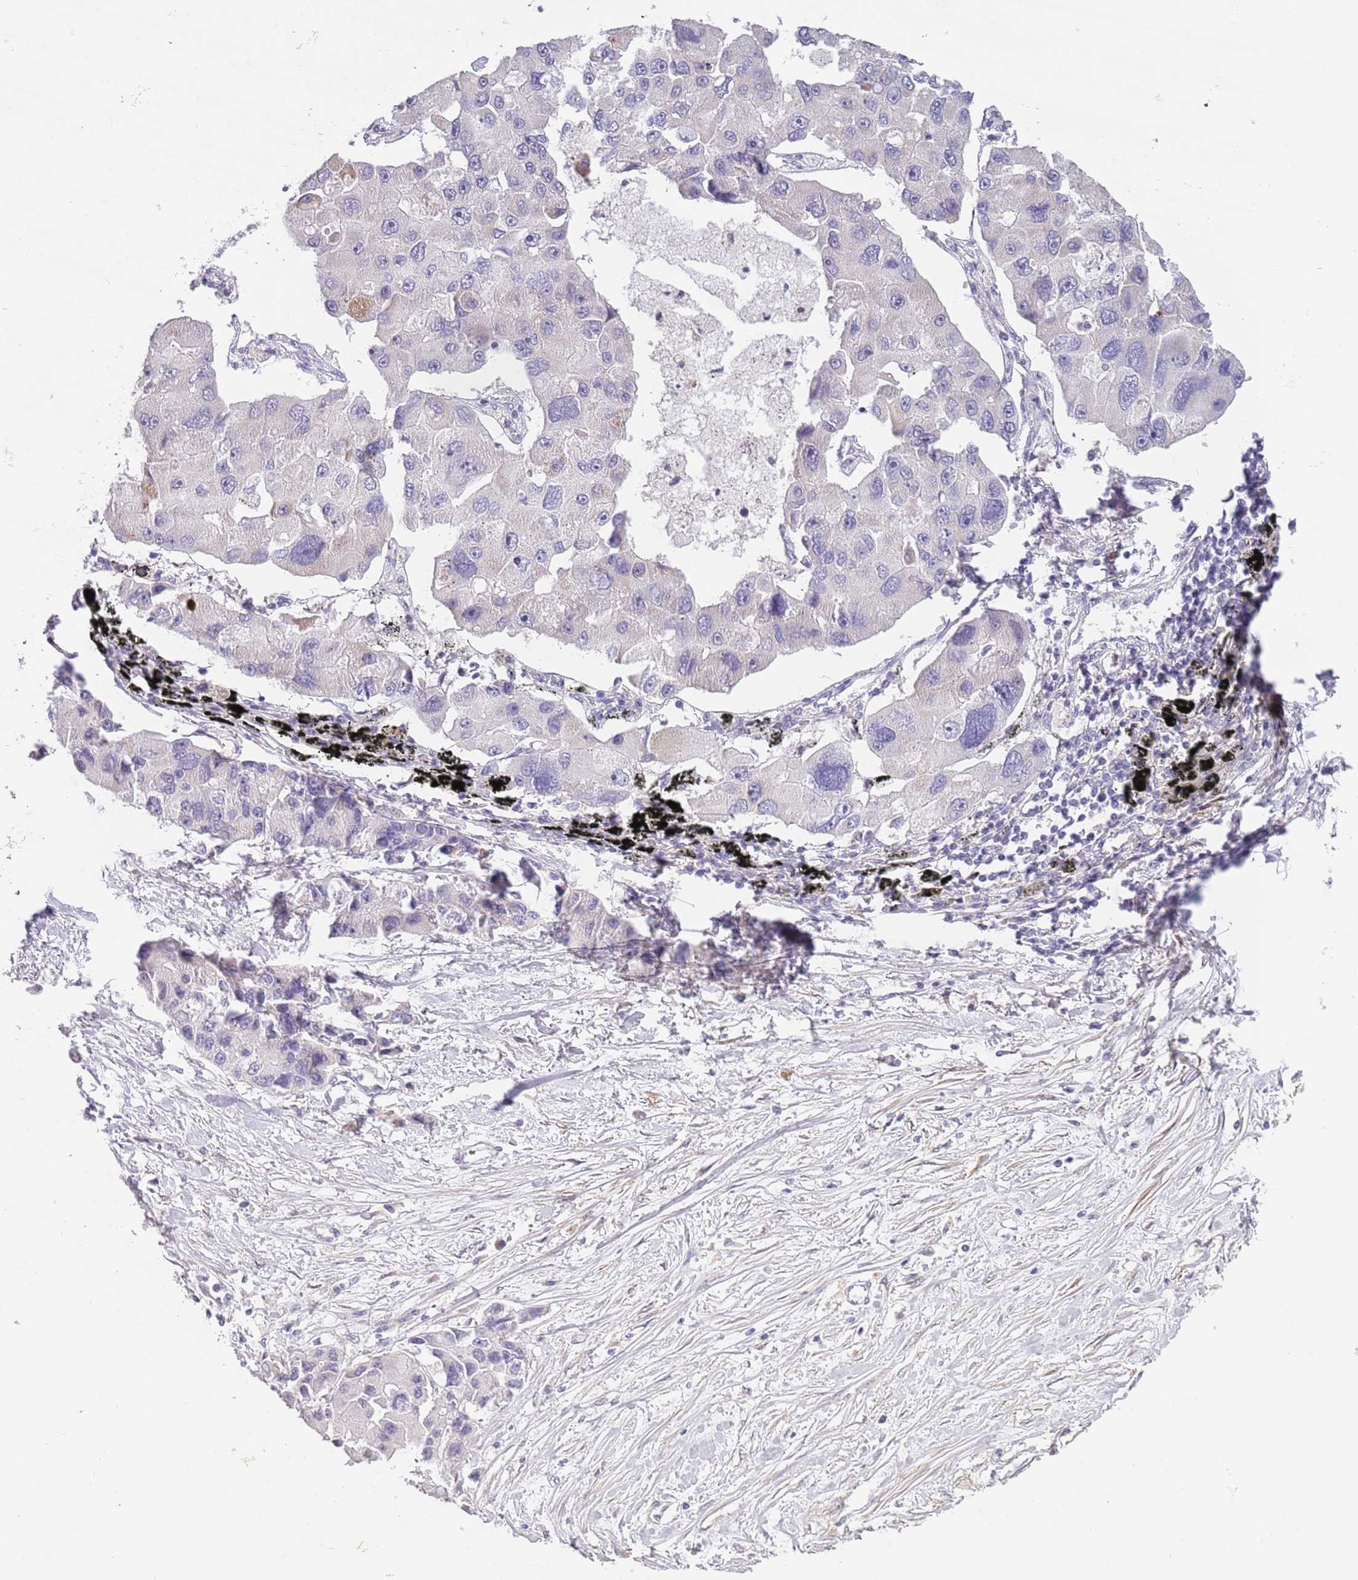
{"staining": {"intensity": "negative", "quantity": "none", "location": "none"}, "tissue": "lung cancer", "cell_type": "Tumor cells", "image_type": "cancer", "snomed": [{"axis": "morphology", "description": "Adenocarcinoma, NOS"}, {"axis": "topography", "description": "Lung"}], "caption": "This is an IHC histopathology image of human lung cancer. There is no expression in tumor cells.", "gene": "ZNF658", "patient": {"sex": "female", "age": 54}}